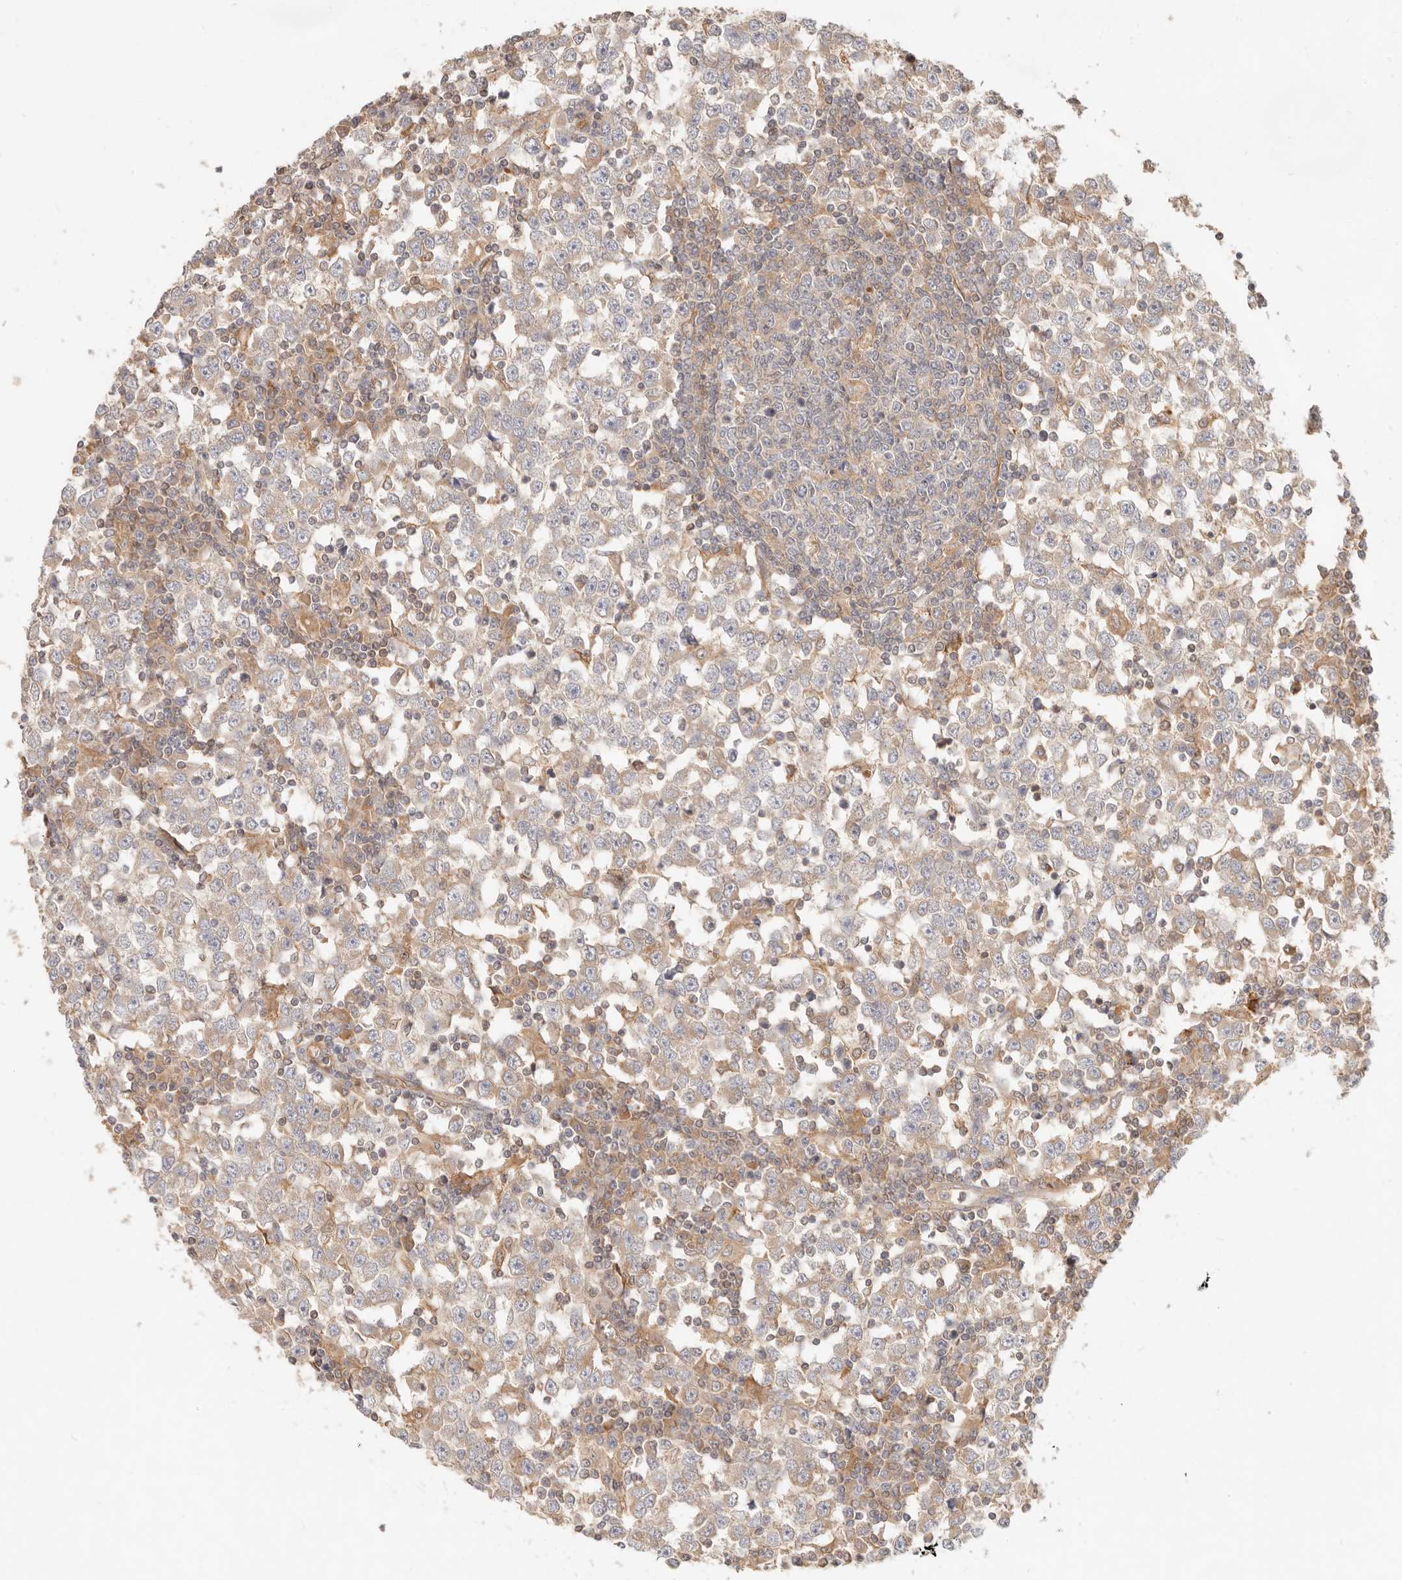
{"staining": {"intensity": "weak", "quantity": "25%-75%", "location": "cytoplasmic/membranous"}, "tissue": "testis cancer", "cell_type": "Tumor cells", "image_type": "cancer", "snomed": [{"axis": "morphology", "description": "Seminoma, NOS"}, {"axis": "topography", "description": "Testis"}], "caption": "A brown stain shows weak cytoplasmic/membranous expression of a protein in seminoma (testis) tumor cells. The protein is shown in brown color, while the nuclei are stained blue.", "gene": "NECAP2", "patient": {"sex": "male", "age": 65}}